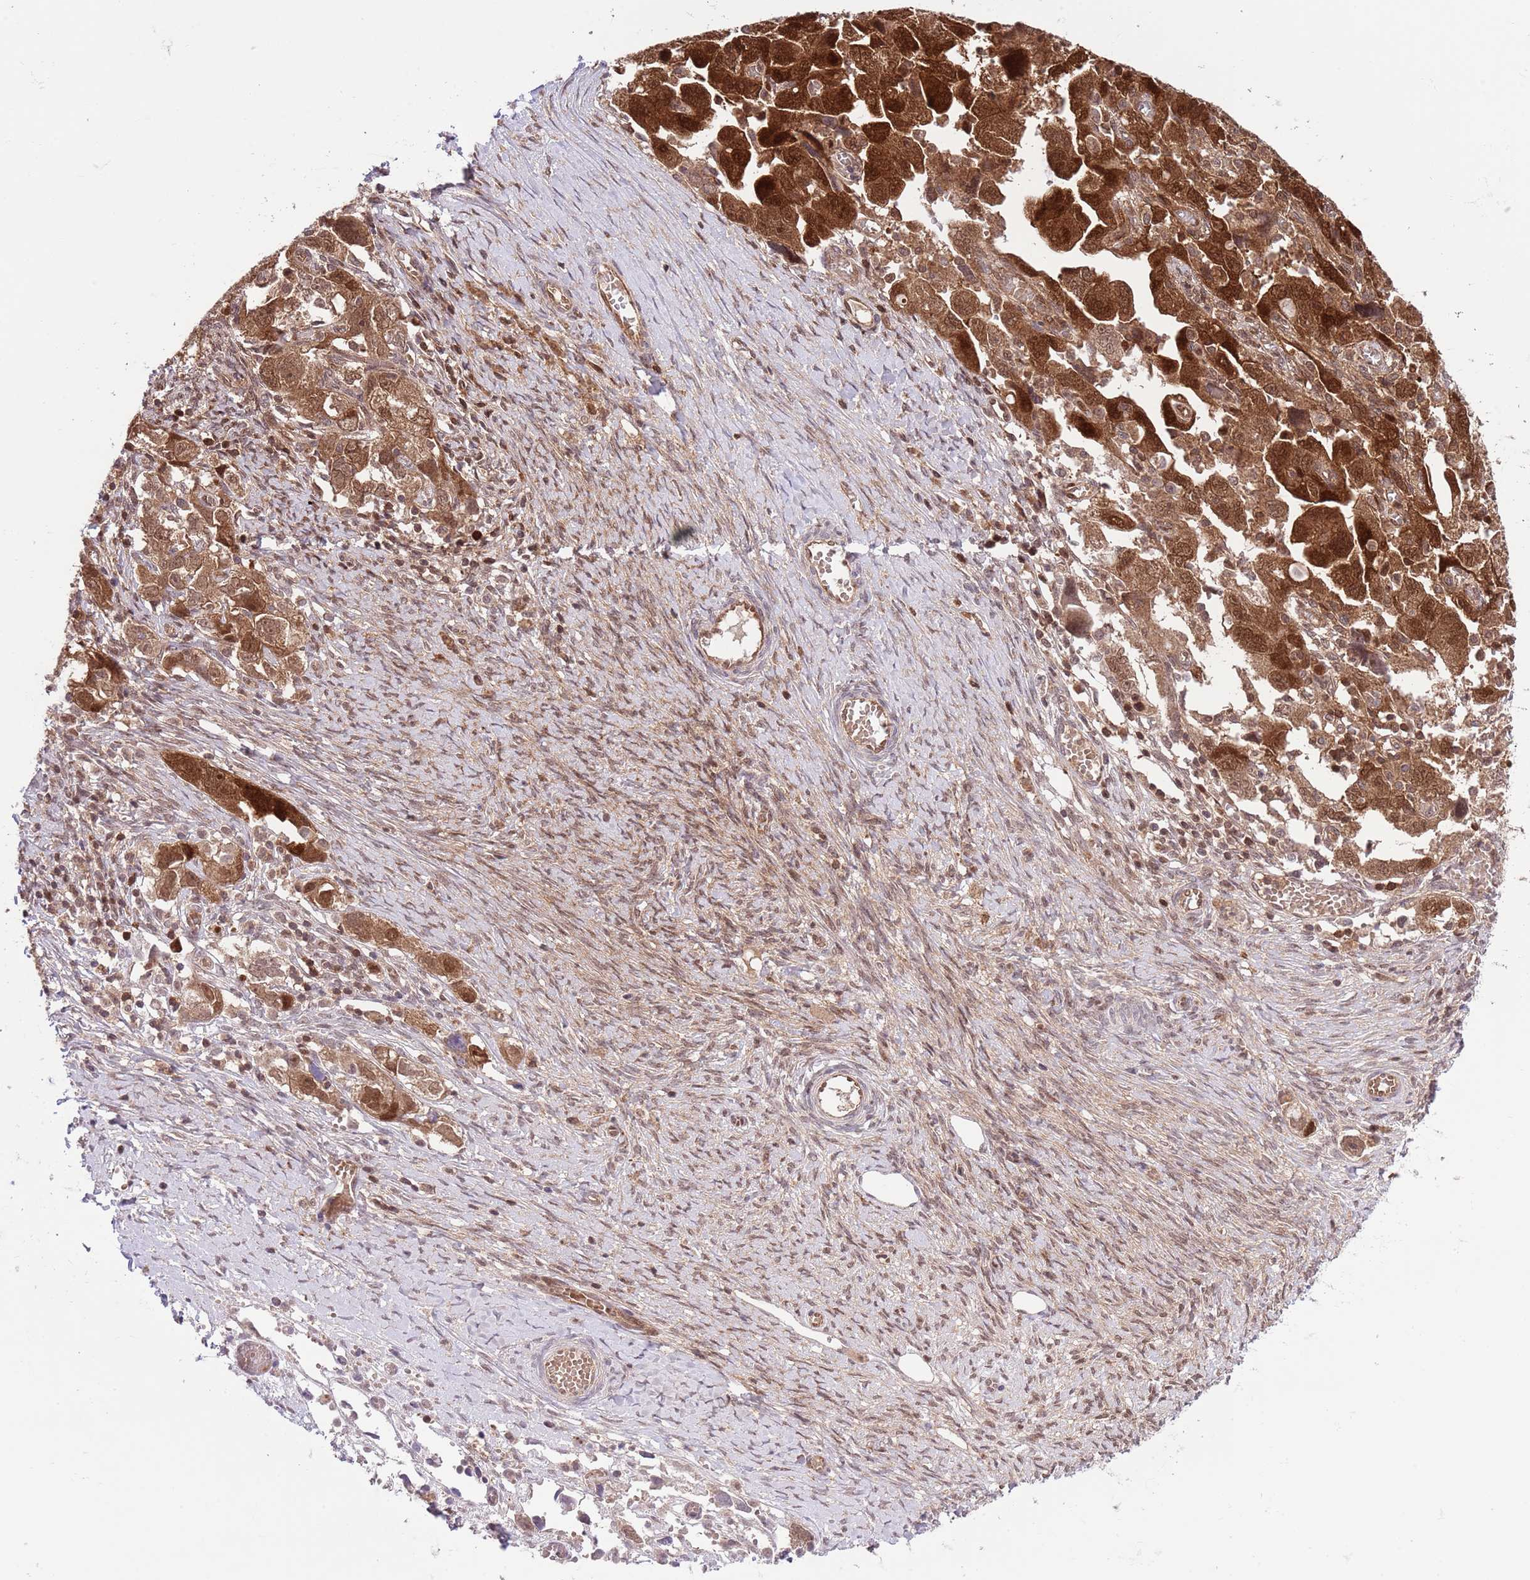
{"staining": {"intensity": "strong", "quantity": ">75%", "location": "cytoplasmic/membranous,nuclear"}, "tissue": "ovarian cancer", "cell_type": "Tumor cells", "image_type": "cancer", "snomed": [{"axis": "morphology", "description": "Carcinoma, NOS"}, {"axis": "morphology", "description": "Cystadenocarcinoma, serous, NOS"}, {"axis": "topography", "description": "Ovary"}], "caption": "There is high levels of strong cytoplasmic/membranous and nuclear positivity in tumor cells of ovarian cancer (serous cystadenocarcinoma), as demonstrated by immunohistochemical staining (brown color).", "gene": "HDHD2", "patient": {"sex": "female", "age": 69}}